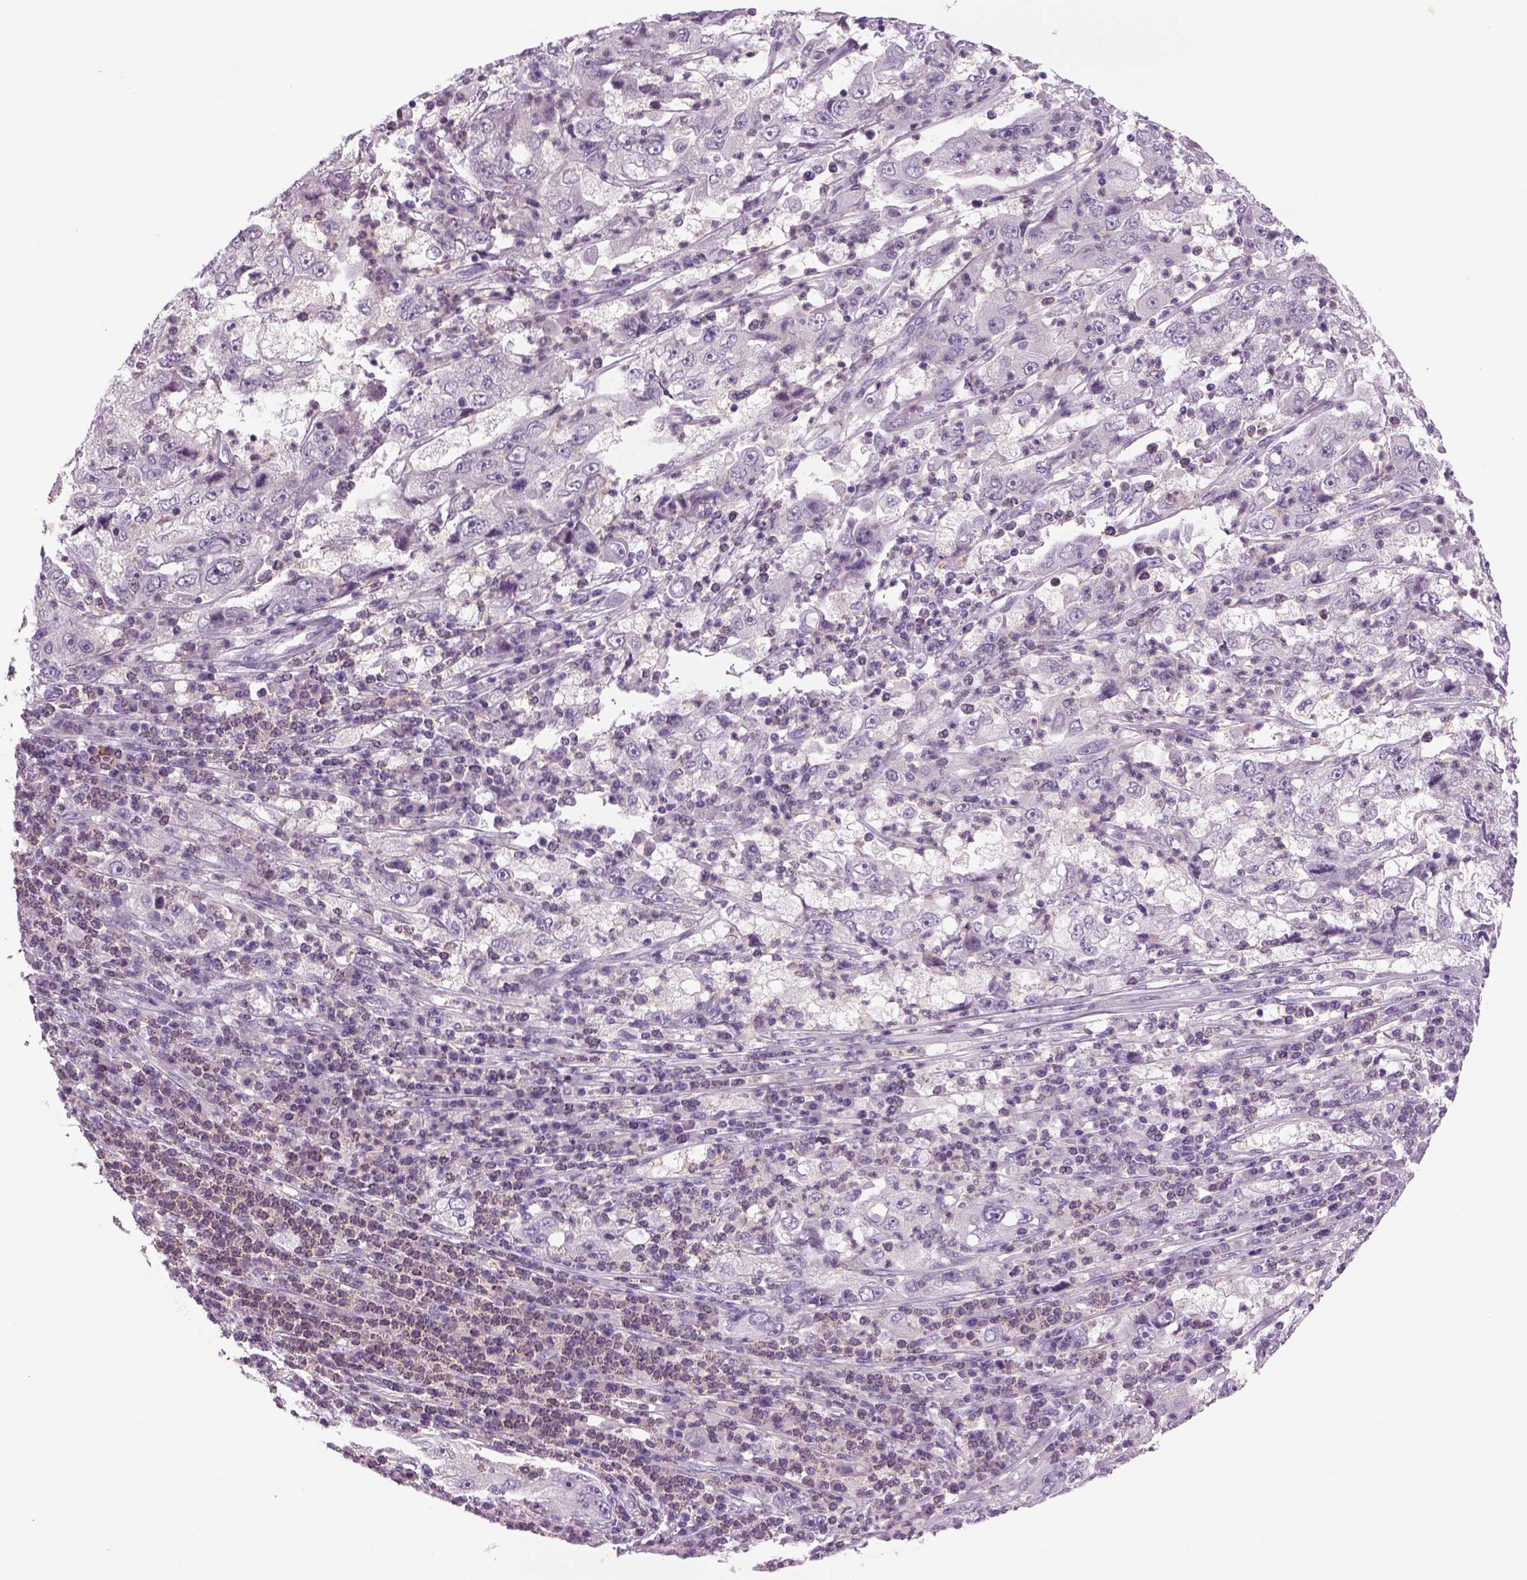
{"staining": {"intensity": "negative", "quantity": "none", "location": "none"}, "tissue": "cervical cancer", "cell_type": "Tumor cells", "image_type": "cancer", "snomed": [{"axis": "morphology", "description": "Squamous cell carcinoma, NOS"}, {"axis": "topography", "description": "Cervix"}], "caption": "Immunohistochemical staining of cervical squamous cell carcinoma reveals no significant positivity in tumor cells.", "gene": "MDH1B", "patient": {"sex": "female", "age": 36}}